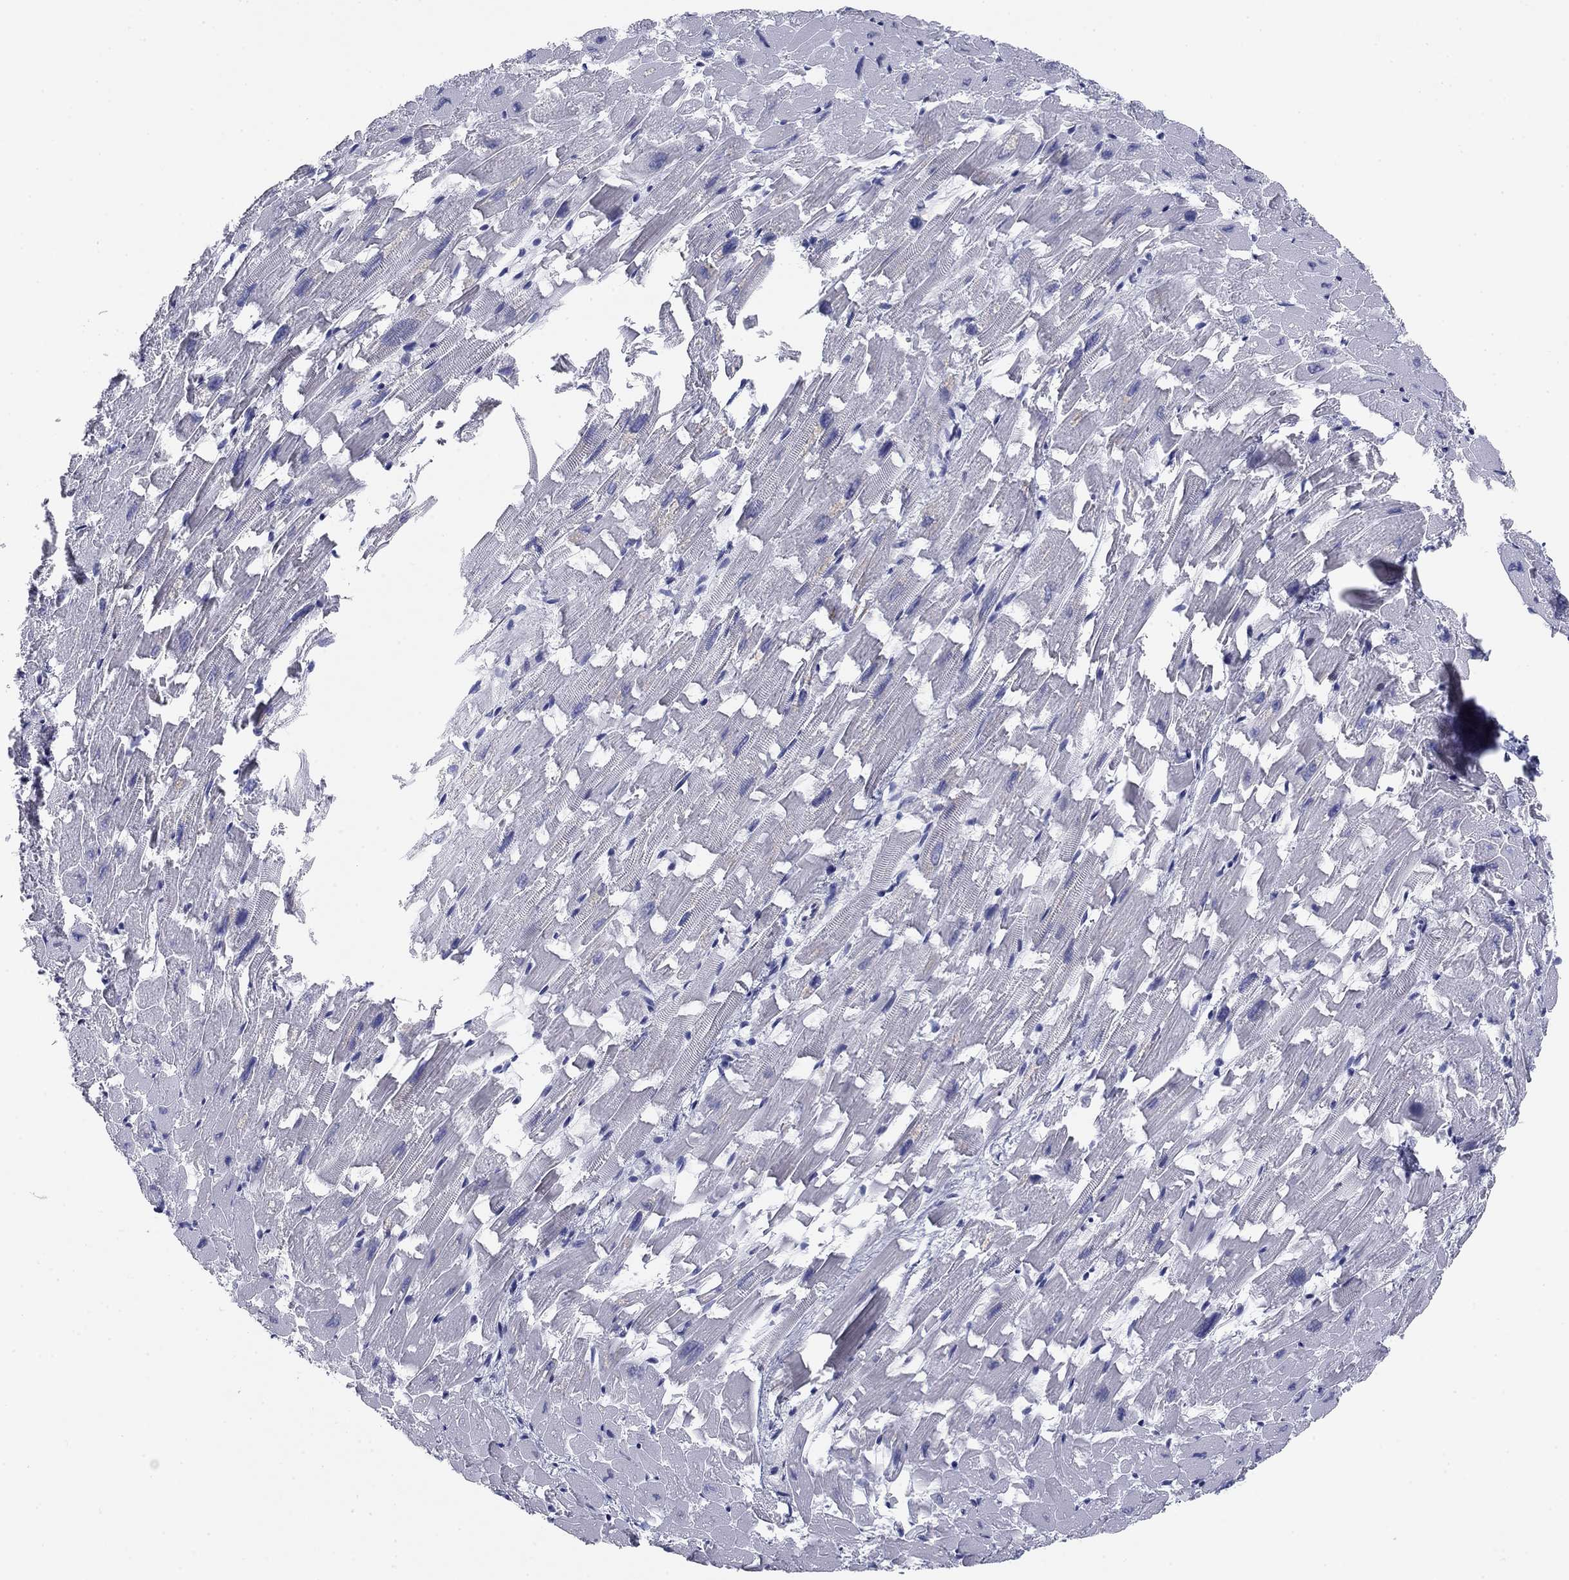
{"staining": {"intensity": "negative", "quantity": "none", "location": "none"}, "tissue": "heart muscle", "cell_type": "Cardiomyocytes", "image_type": "normal", "snomed": [{"axis": "morphology", "description": "Normal tissue, NOS"}, {"axis": "topography", "description": "Heart"}], "caption": "This is an immunohistochemistry photomicrograph of unremarkable heart muscle. There is no staining in cardiomyocytes.", "gene": "KCNH1", "patient": {"sex": "female", "age": 64}}